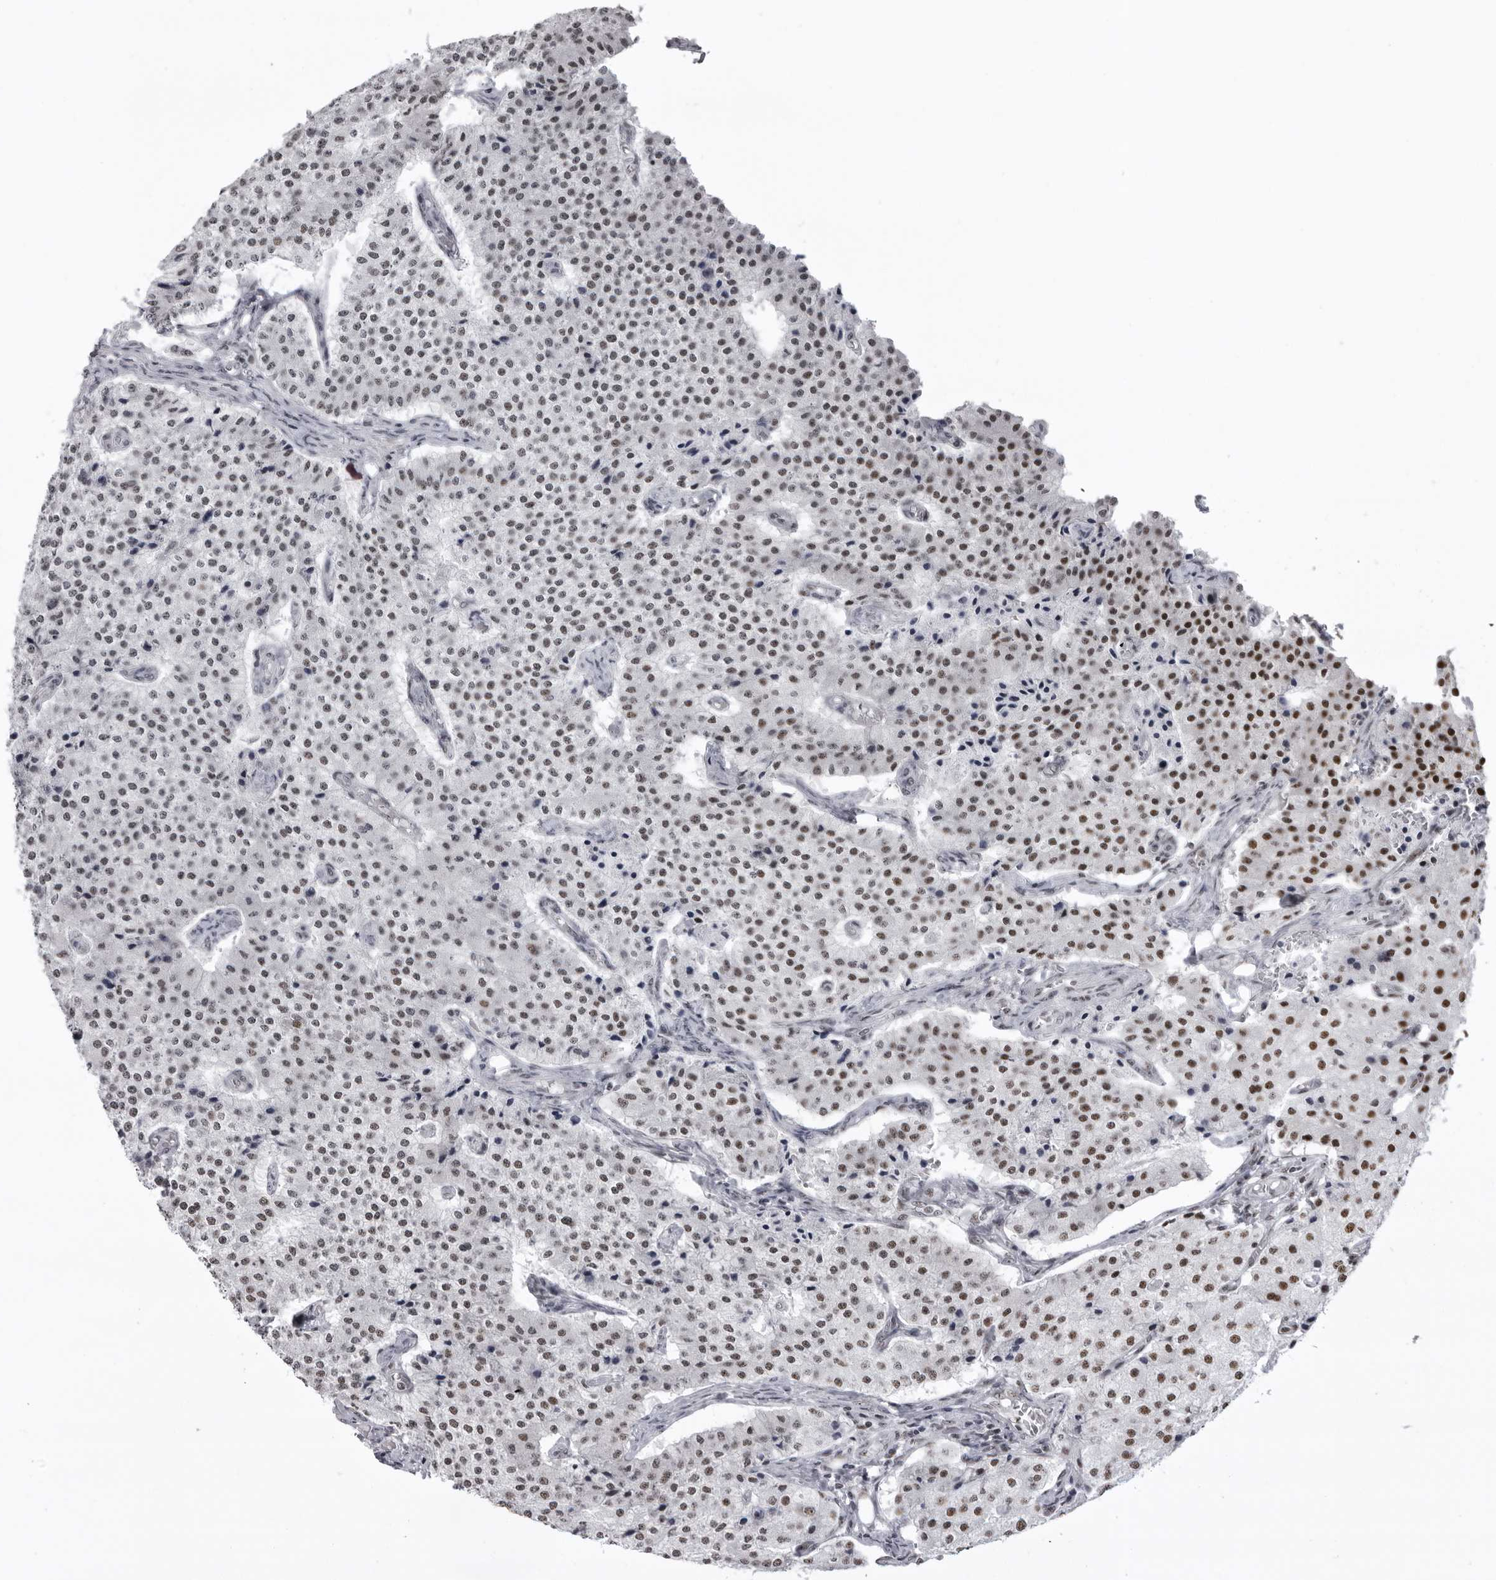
{"staining": {"intensity": "moderate", "quantity": "25%-75%", "location": "nuclear"}, "tissue": "carcinoid", "cell_type": "Tumor cells", "image_type": "cancer", "snomed": [{"axis": "morphology", "description": "Carcinoid, malignant, NOS"}, {"axis": "topography", "description": "Colon"}], "caption": "Approximately 25%-75% of tumor cells in human carcinoid (malignant) exhibit moderate nuclear protein positivity as visualized by brown immunohistochemical staining.", "gene": "DHX9", "patient": {"sex": "female", "age": 52}}